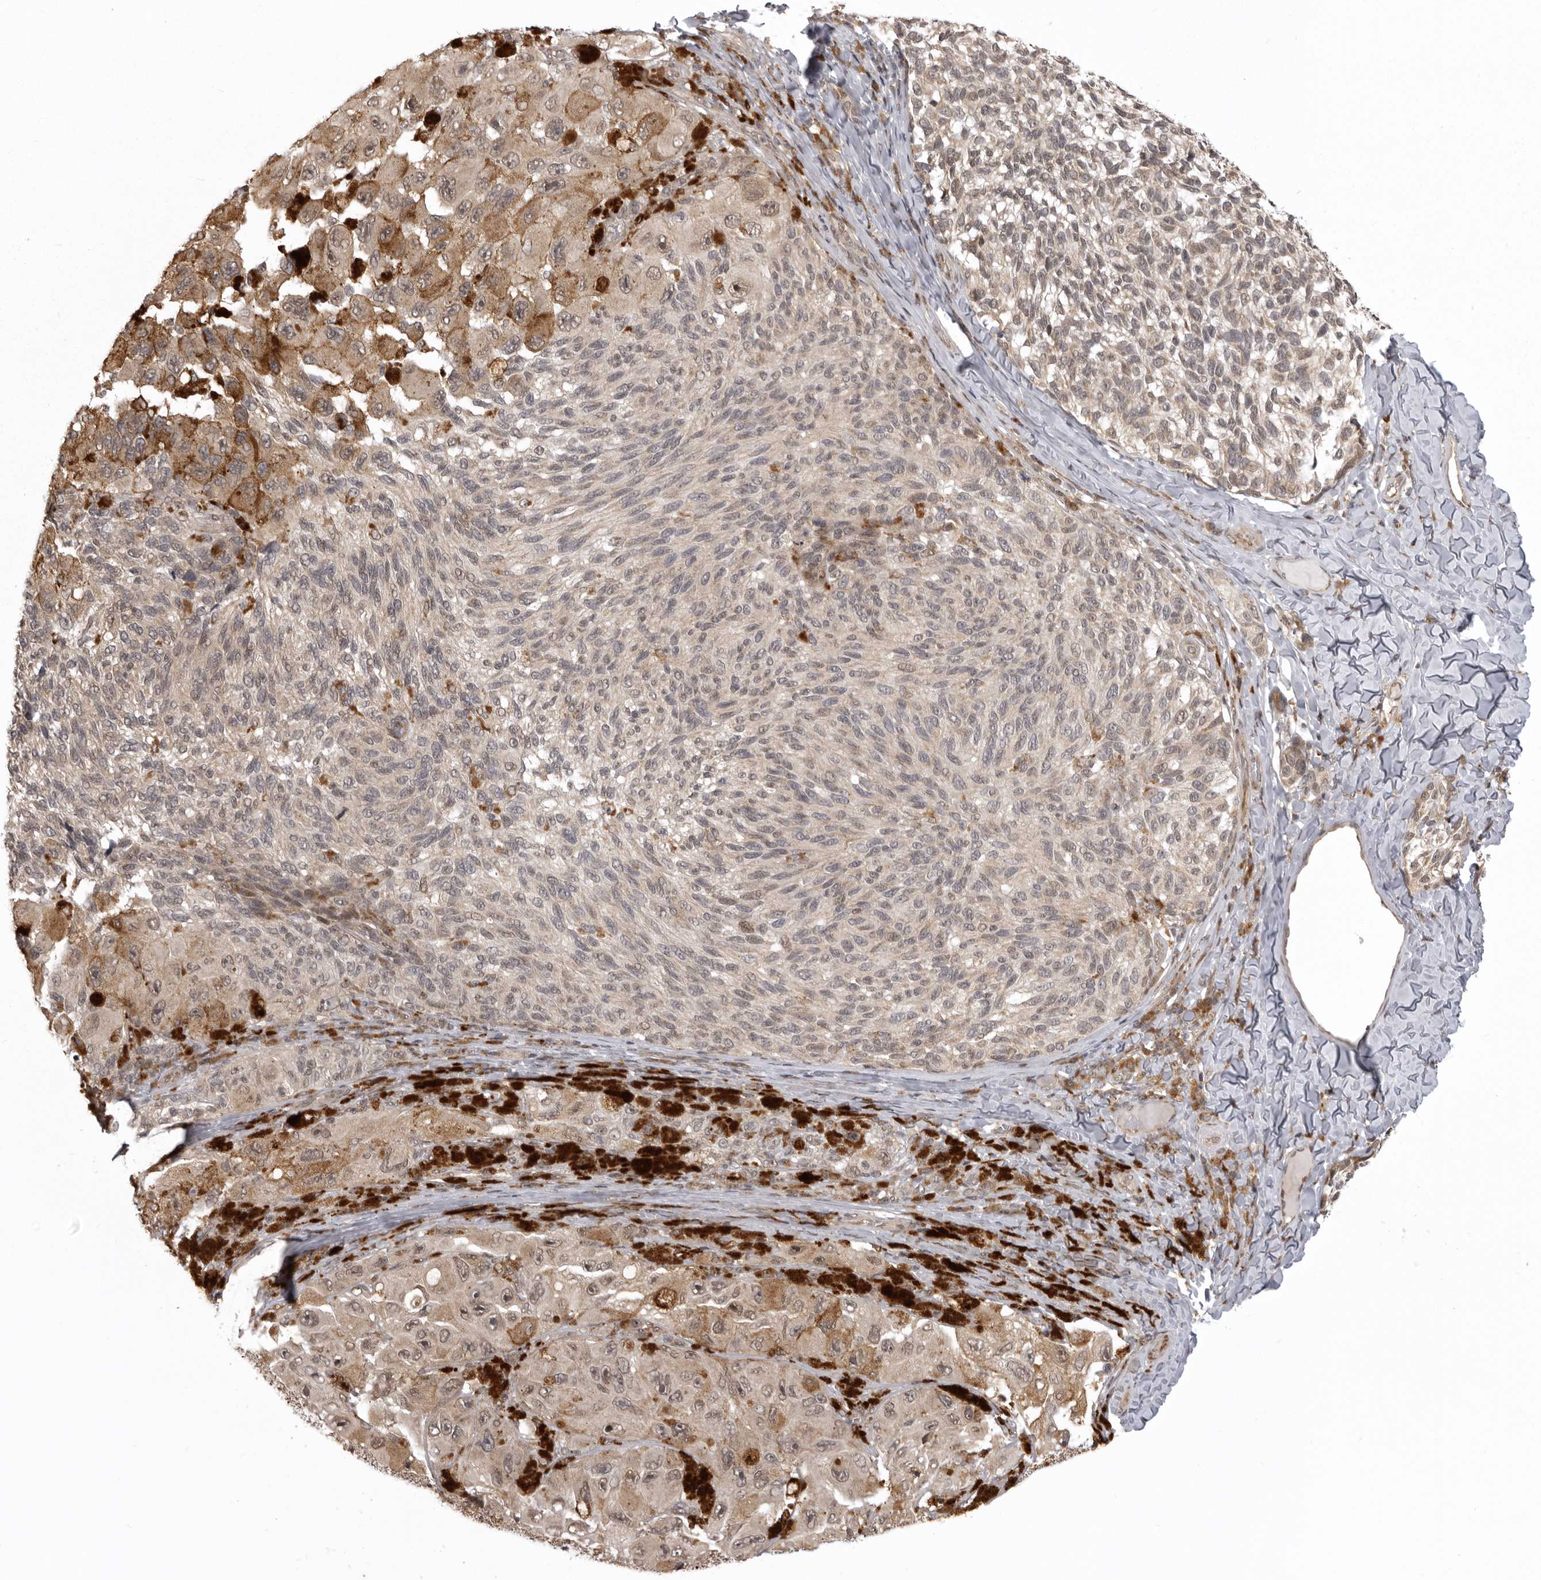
{"staining": {"intensity": "moderate", "quantity": "<25%", "location": "cytoplasmic/membranous,nuclear"}, "tissue": "melanoma", "cell_type": "Tumor cells", "image_type": "cancer", "snomed": [{"axis": "morphology", "description": "Malignant melanoma, NOS"}, {"axis": "topography", "description": "Skin"}], "caption": "Human malignant melanoma stained with a brown dye demonstrates moderate cytoplasmic/membranous and nuclear positive positivity in about <25% of tumor cells.", "gene": "C1orf109", "patient": {"sex": "female", "age": 73}}